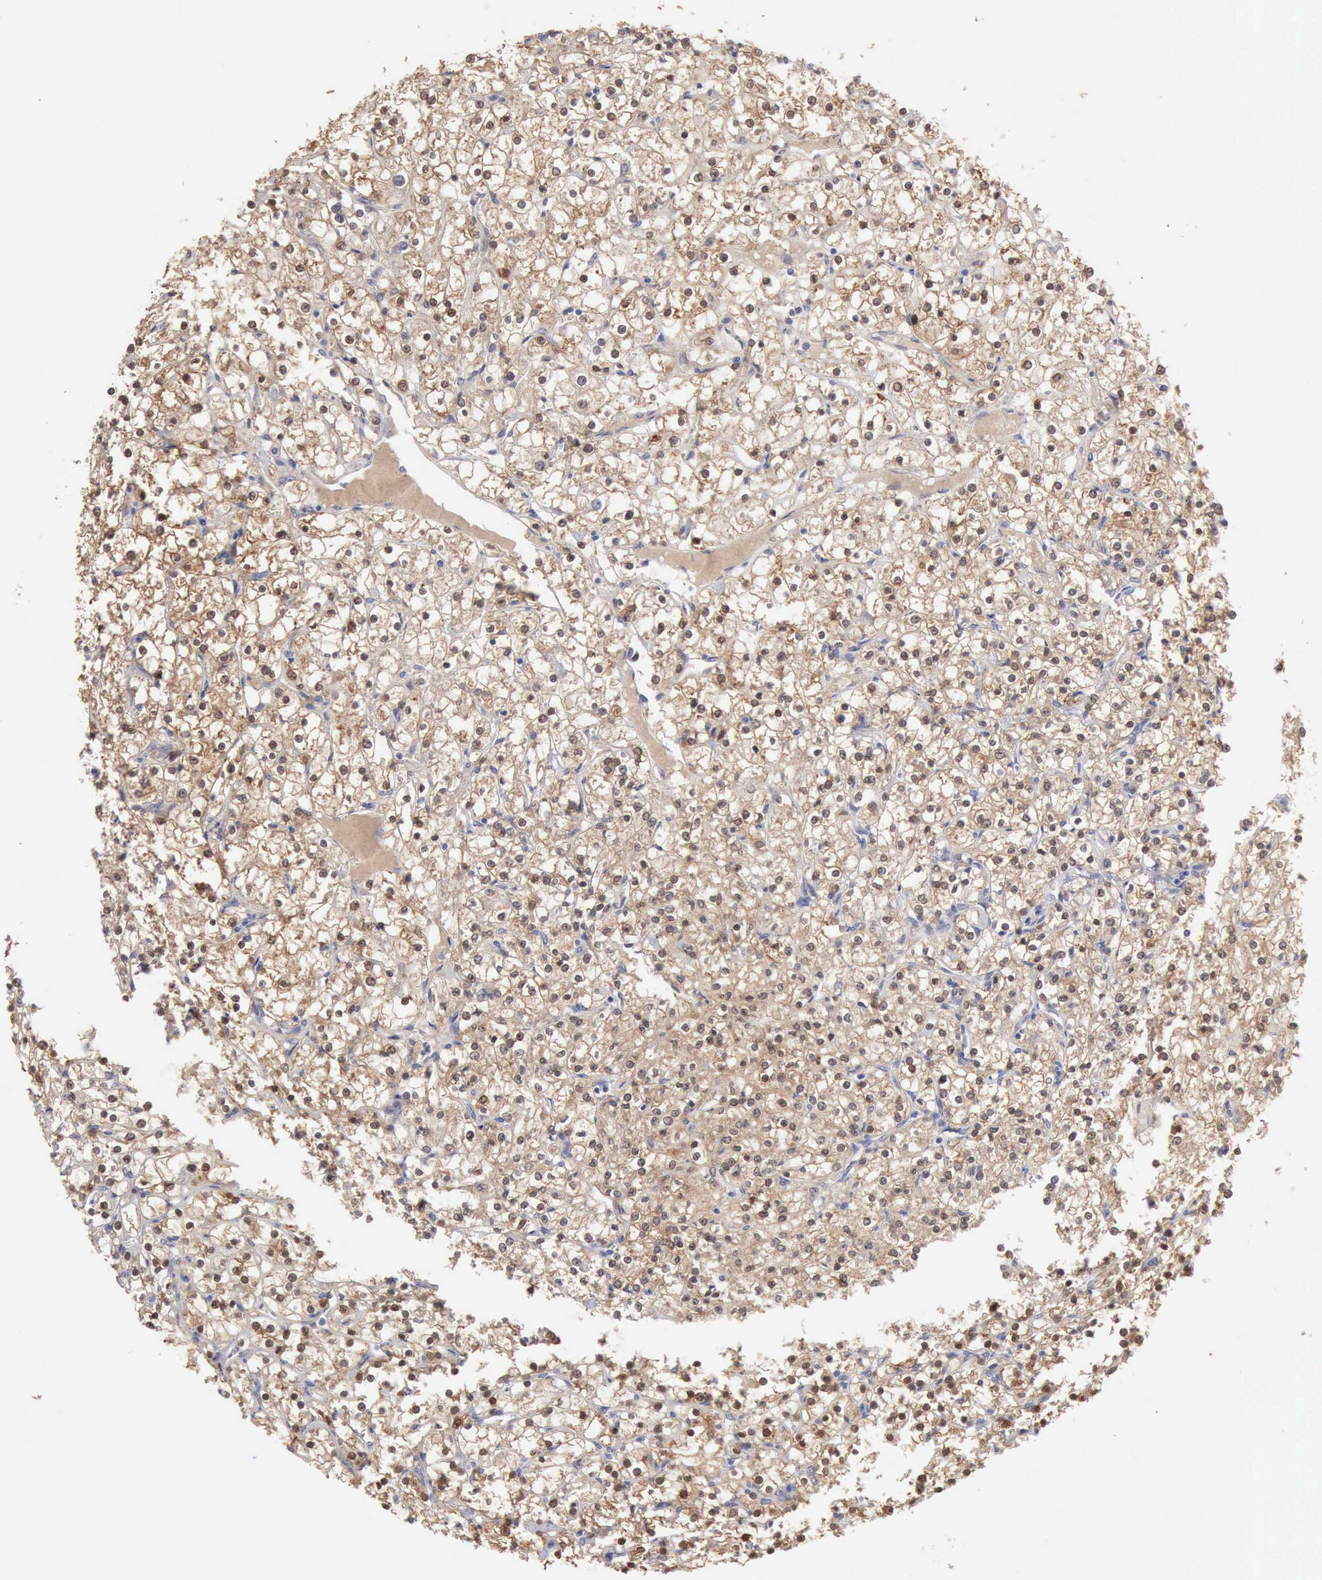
{"staining": {"intensity": "moderate", "quantity": "25%-75%", "location": "cytoplasmic/membranous,nuclear"}, "tissue": "renal cancer", "cell_type": "Tumor cells", "image_type": "cancer", "snomed": [{"axis": "morphology", "description": "Adenocarcinoma, NOS"}, {"axis": "topography", "description": "Kidney"}], "caption": "An image showing moderate cytoplasmic/membranous and nuclear staining in about 25%-75% of tumor cells in renal cancer (adenocarcinoma), as visualized by brown immunohistochemical staining.", "gene": "PTGR2", "patient": {"sex": "female", "age": 73}}